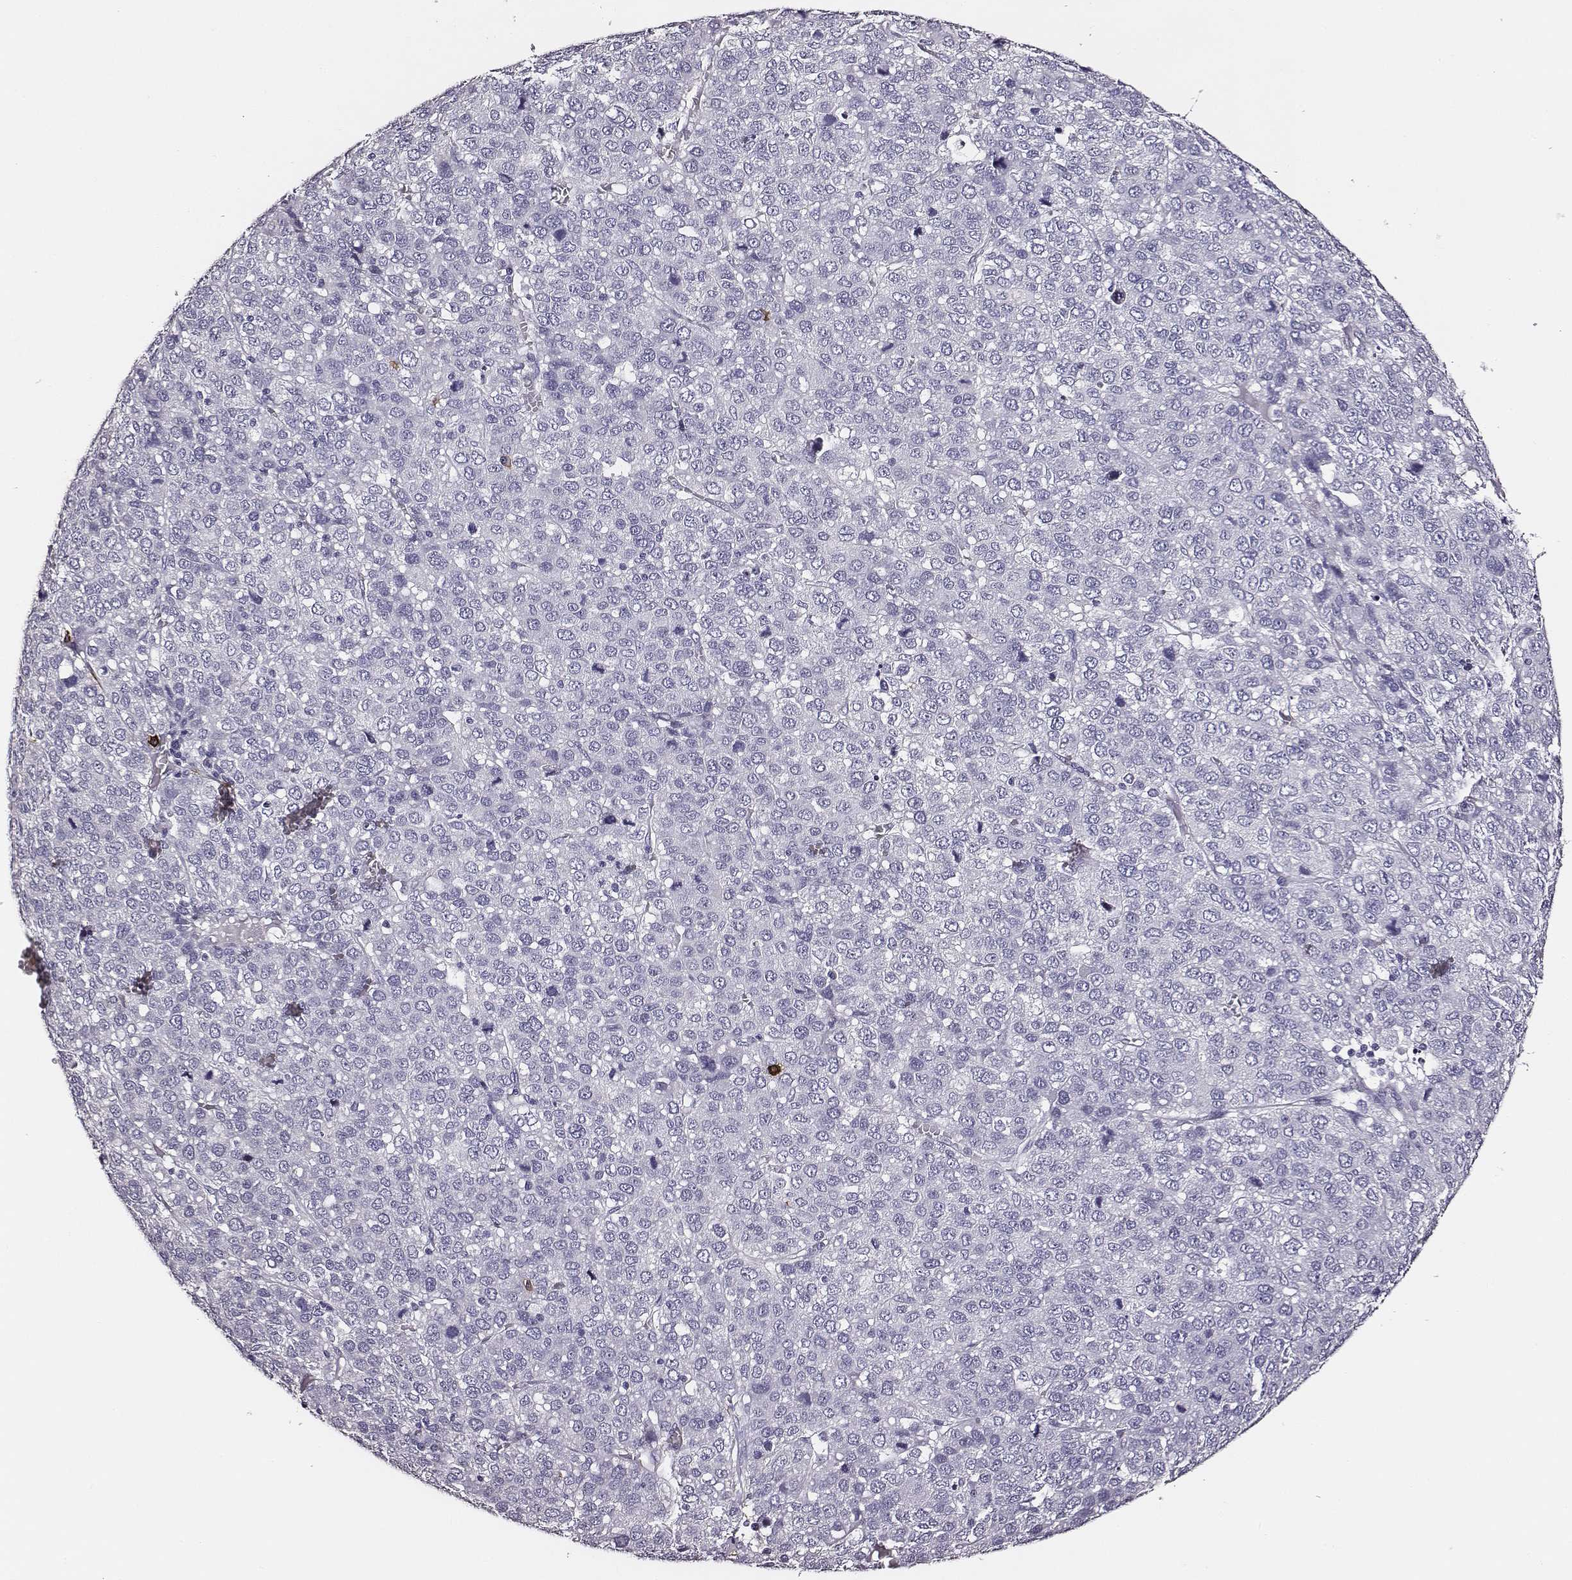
{"staining": {"intensity": "negative", "quantity": "none", "location": "none"}, "tissue": "liver cancer", "cell_type": "Tumor cells", "image_type": "cancer", "snomed": [{"axis": "morphology", "description": "Carcinoma, Hepatocellular, NOS"}, {"axis": "topography", "description": "Liver"}], "caption": "Immunohistochemistry photomicrograph of liver cancer (hepatocellular carcinoma) stained for a protein (brown), which reveals no staining in tumor cells.", "gene": "DPEP1", "patient": {"sex": "male", "age": 69}}